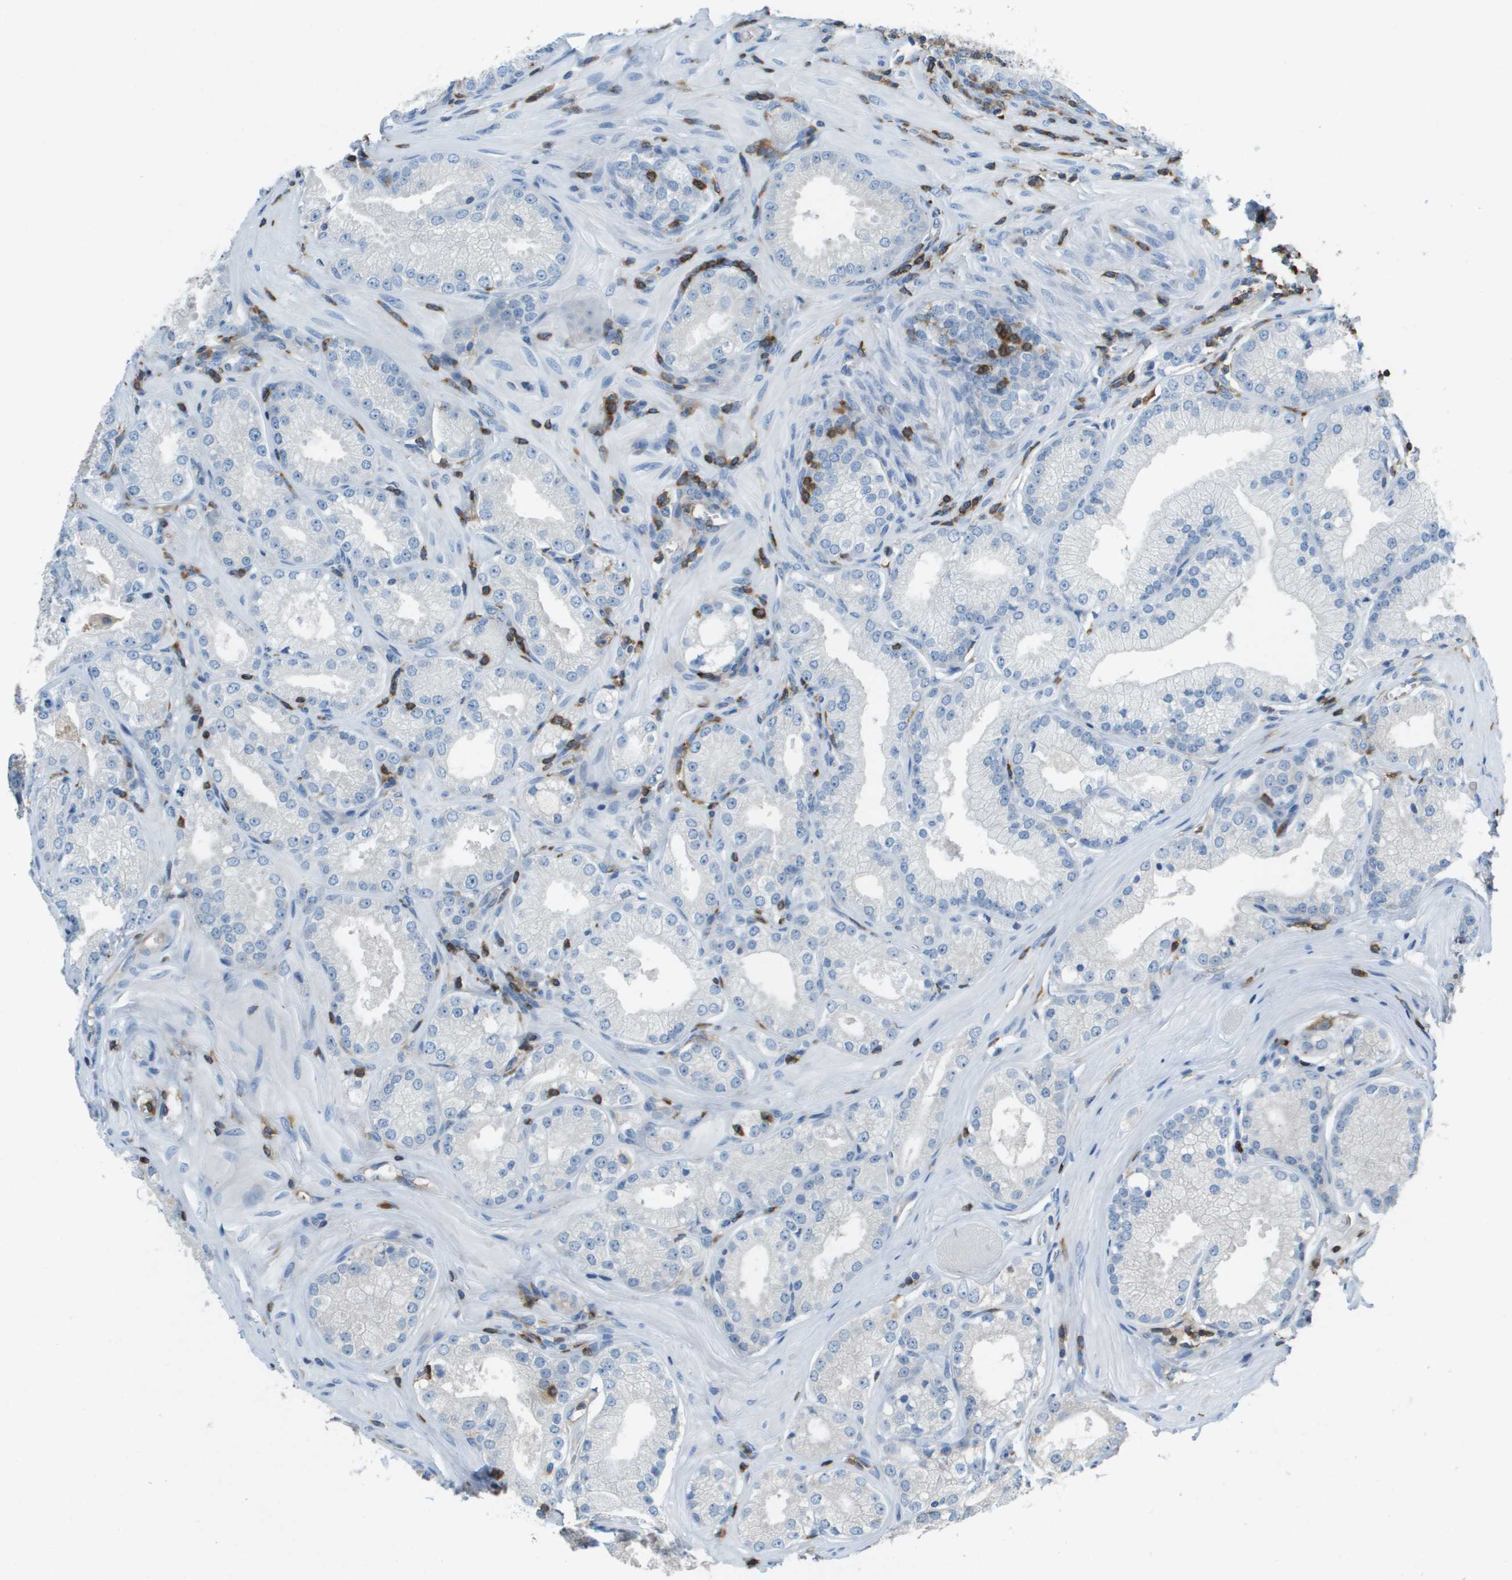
{"staining": {"intensity": "negative", "quantity": "none", "location": "none"}, "tissue": "prostate cancer", "cell_type": "Tumor cells", "image_type": "cancer", "snomed": [{"axis": "morphology", "description": "Adenocarcinoma, Low grade"}, {"axis": "topography", "description": "Prostate"}], "caption": "An IHC image of adenocarcinoma (low-grade) (prostate) is shown. There is no staining in tumor cells of adenocarcinoma (low-grade) (prostate).", "gene": "APBB1IP", "patient": {"sex": "male", "age": 57}}